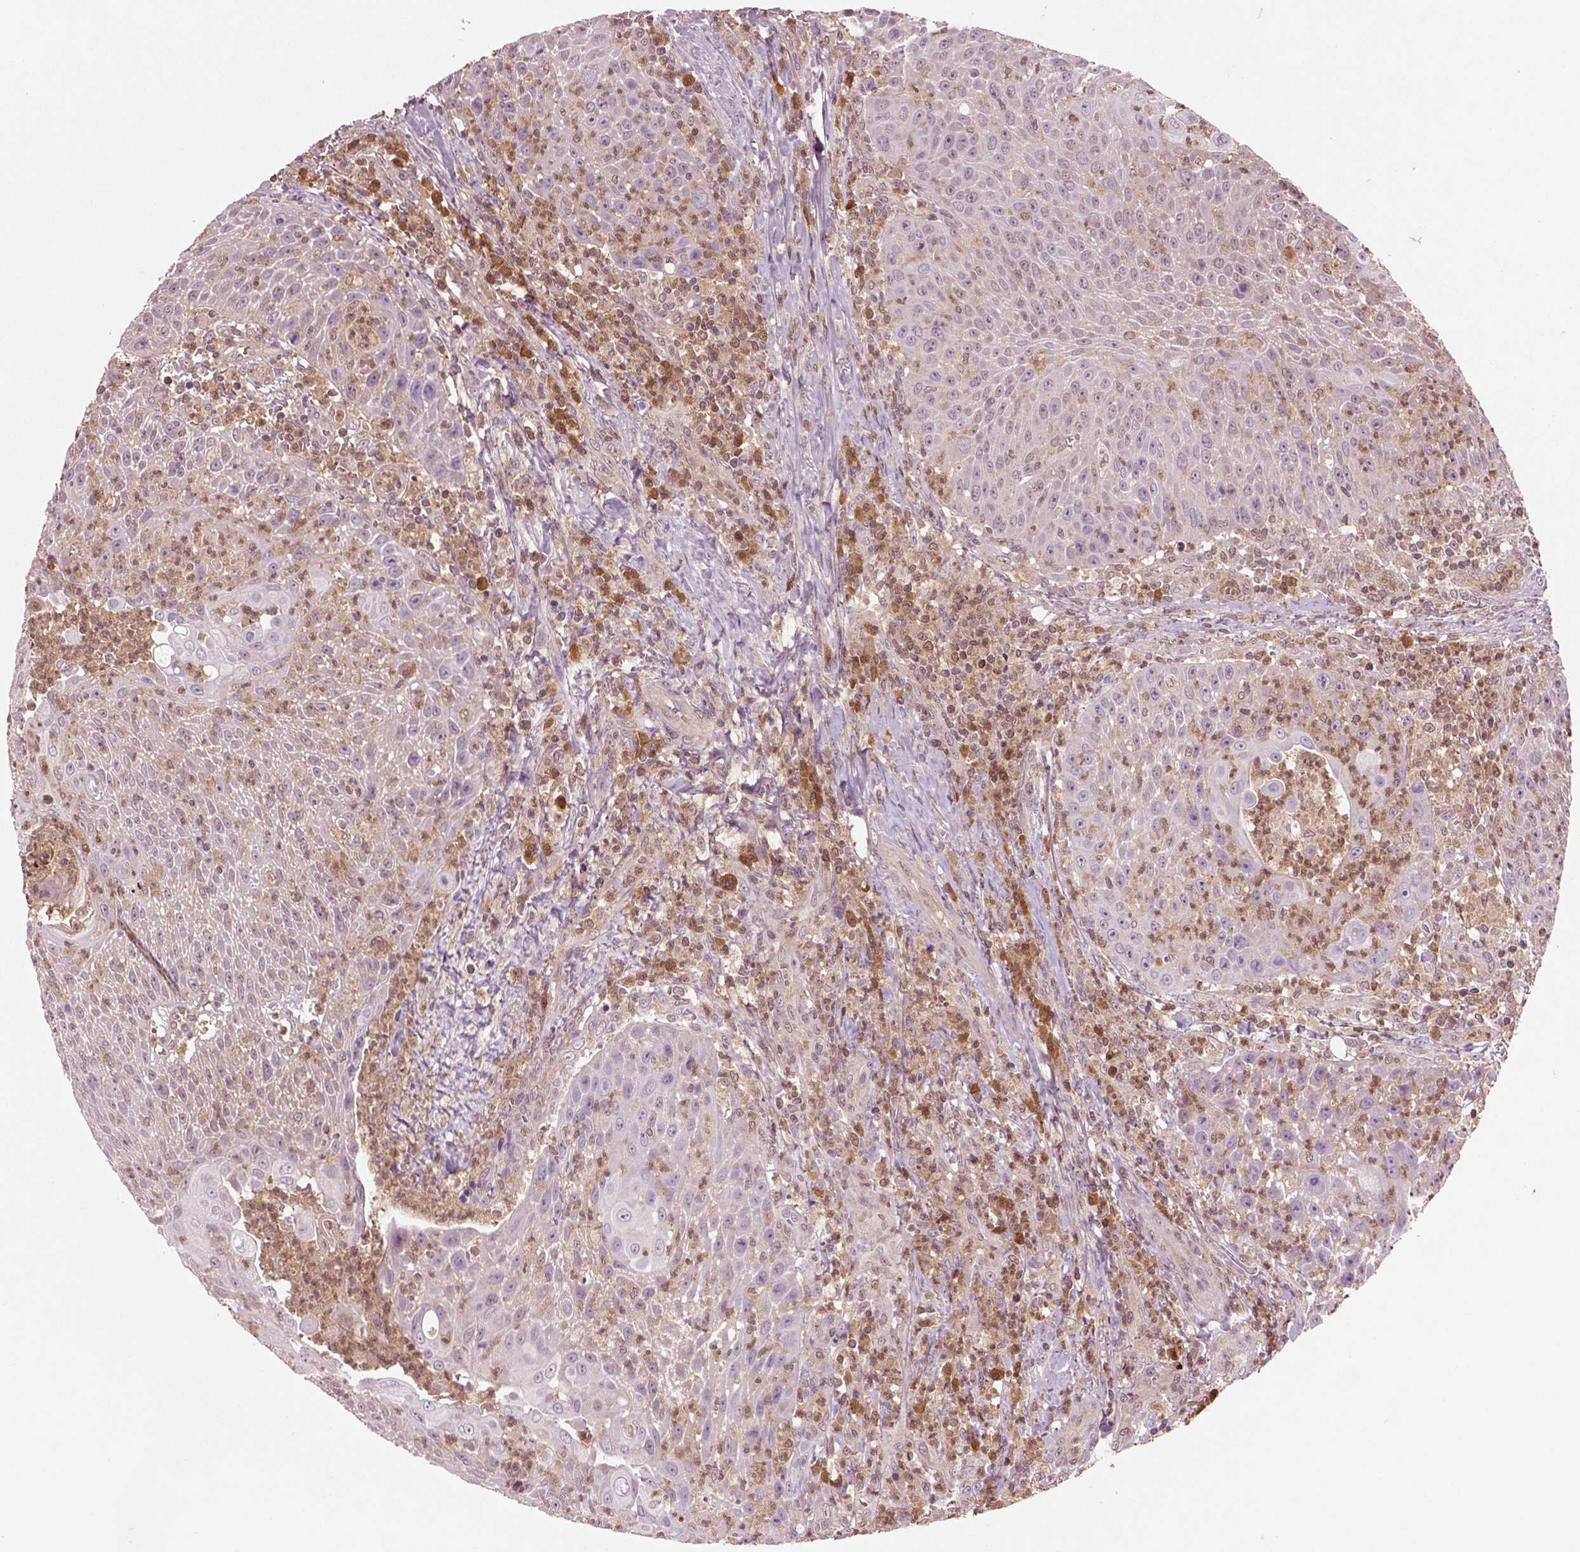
{"staining": {"intensity": "negative", "quantity": "none", "location": "none"}, "tissue": "head and neck cancer", "cell_type": "Tumor cells", "image_type": "cancer", "snomed": [{"axis": "morphology", "description": "Squamous cell carcinoma, NOS"}, {"axis": "topography", "description": "Head-Neck"}], "caption": "An immunohistochemistry photomicrograph of head and neck cancer is shown. There is no staining in tumor cells of head and neck cancer. (DAB (3,3'-diaminobenzidine) IHC with hematoxylin counter stain).", "gene": "MDP1", "patient": {"sex": "male", "age": 69}}